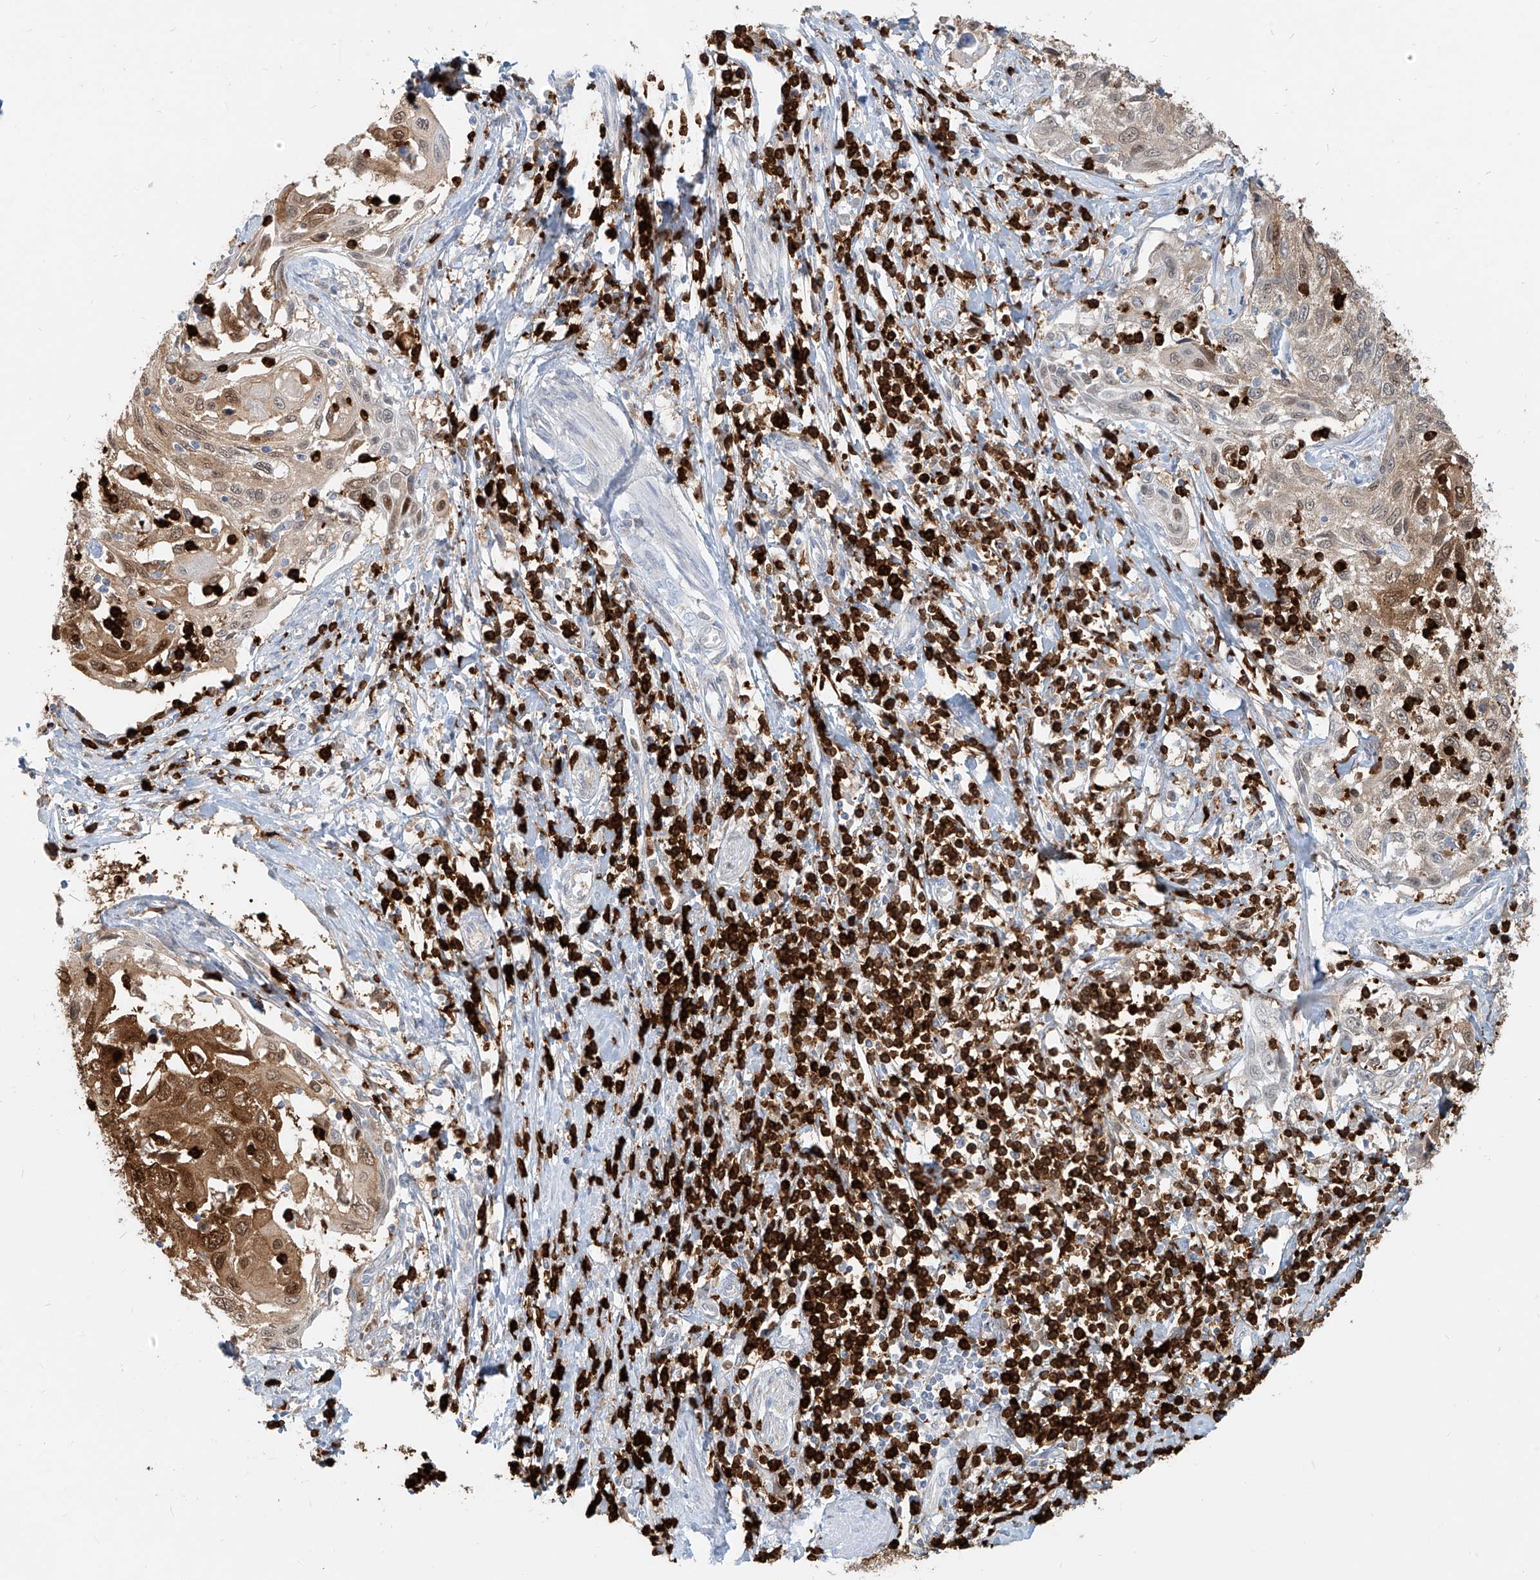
{"staining": {"intensity": "strong", "quantity": "25%-75%", "location": "cytoplasmic/membranous,nuclear"}, "tissue": "cervical cancer", "cell_type": "Tumor cells", "image_type": "cancer", "snomed": [{"axis": "morphology", "description": "Squamous cell carcinoma, NOS"}, {"axis": "topography", "description": "Cervix"}], "caption": "The image exhibits a brown stain indicating the presence of a protein in the cytoplasmic/membranous and nuclear of tumor cells in cervical cancer (squamous cell carcinoma). (DAB (3,3'-diaminobenzidine) IHC, brown staining for protein, blue staining for nuclei).", "gene": "PGD", "patient": {"sex": "female", "age": 70}}